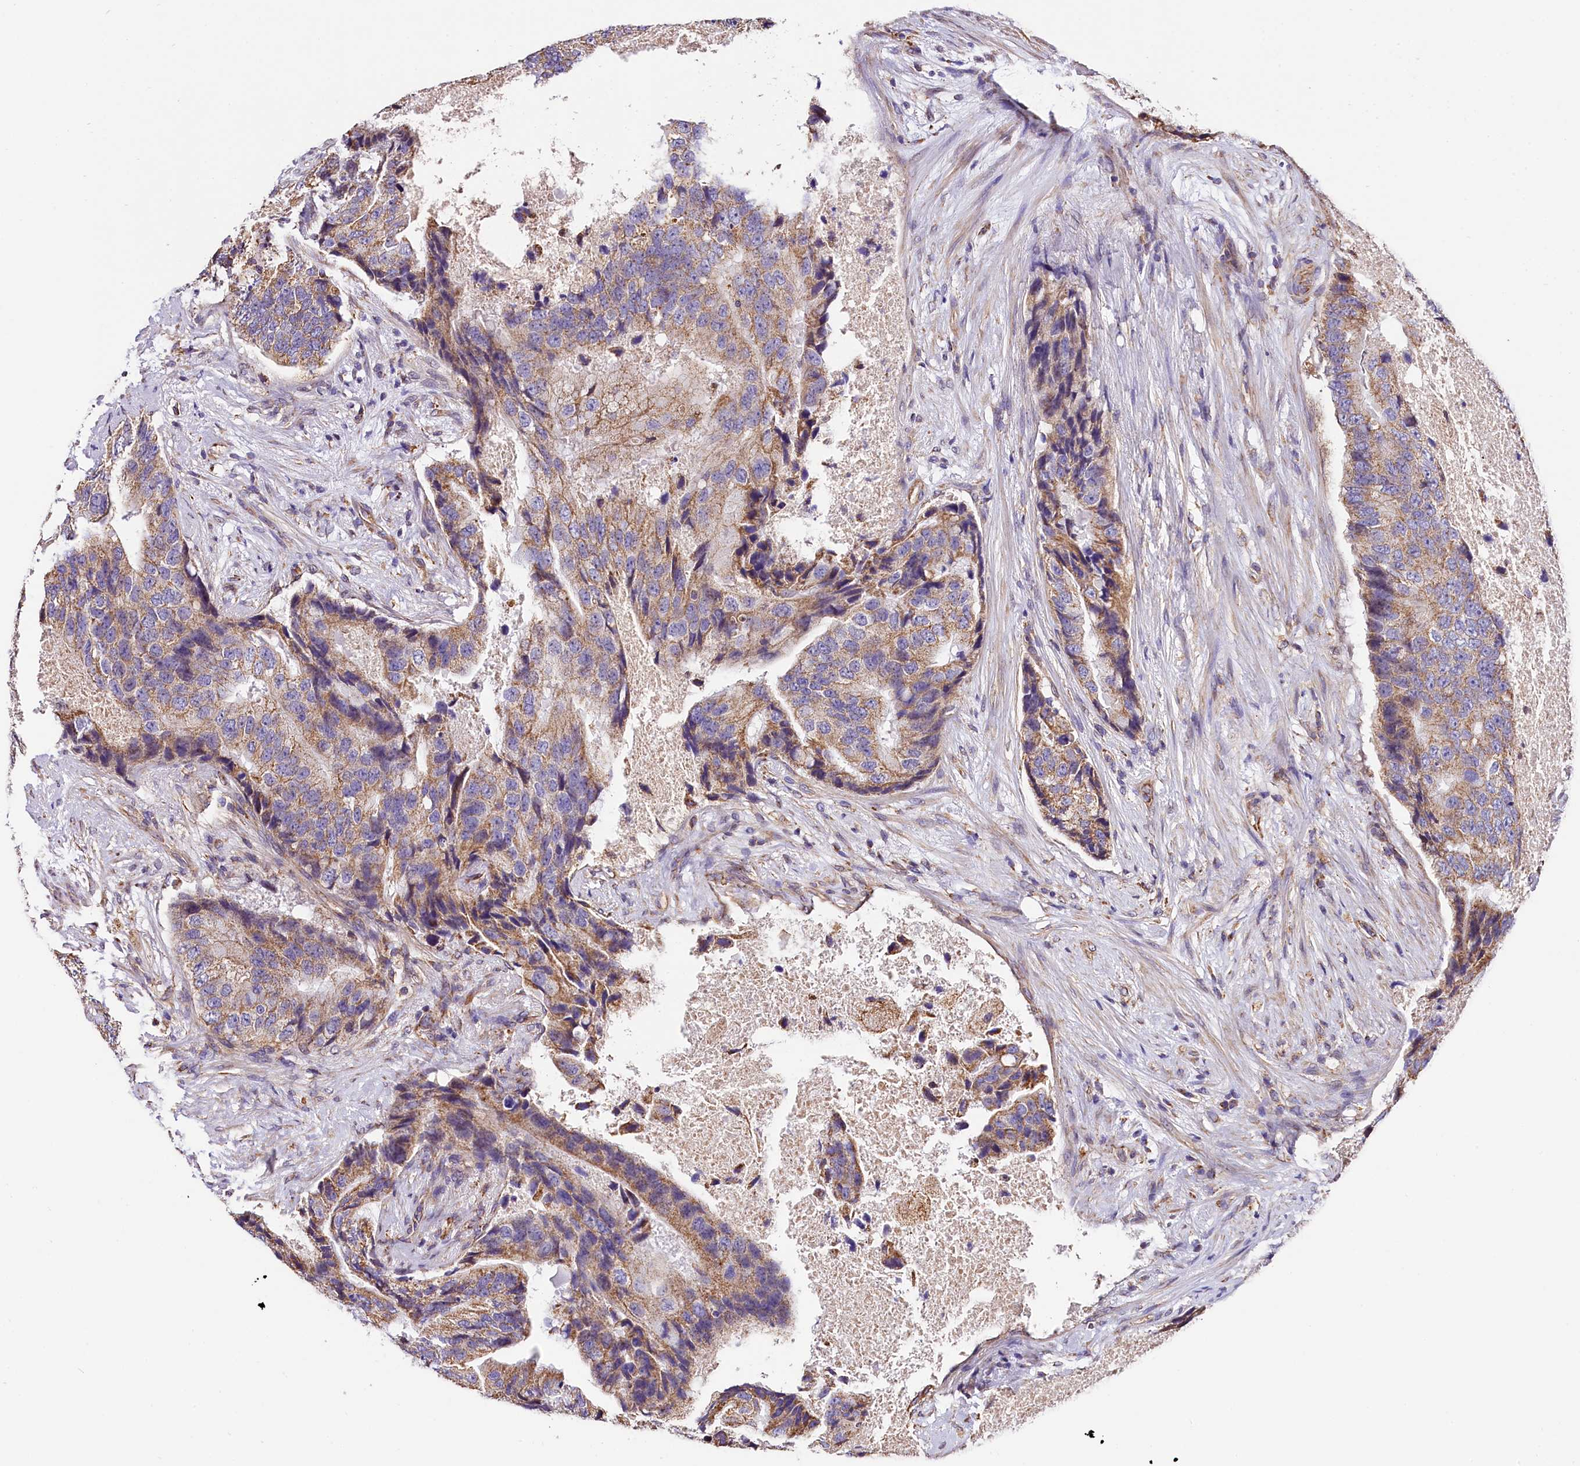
{"staining": {"intensity": "weak", "quantity": ">75%", "location": "cytoplasmic/membranous"}, "tissue": "prostate cancer", "cell_type": "Tumor cells", "image_type": "cancer", "snomed": [{"axis": "morphology", "description": "Adenocarcinoma, High grade"}, {"axis": "topography", "description": "Prostate"}], "caption": "Immunohistochemistry micrograph of prostate cancer (adenocarcinoma (high-grade)) stained for a protein (brown), which exhibits low levels of weak cytoplasmic/membranous staining in approximately >75% of tumor cells.", "gene": "ACAA2", "patient": {"sex": "male", "age": 70}}